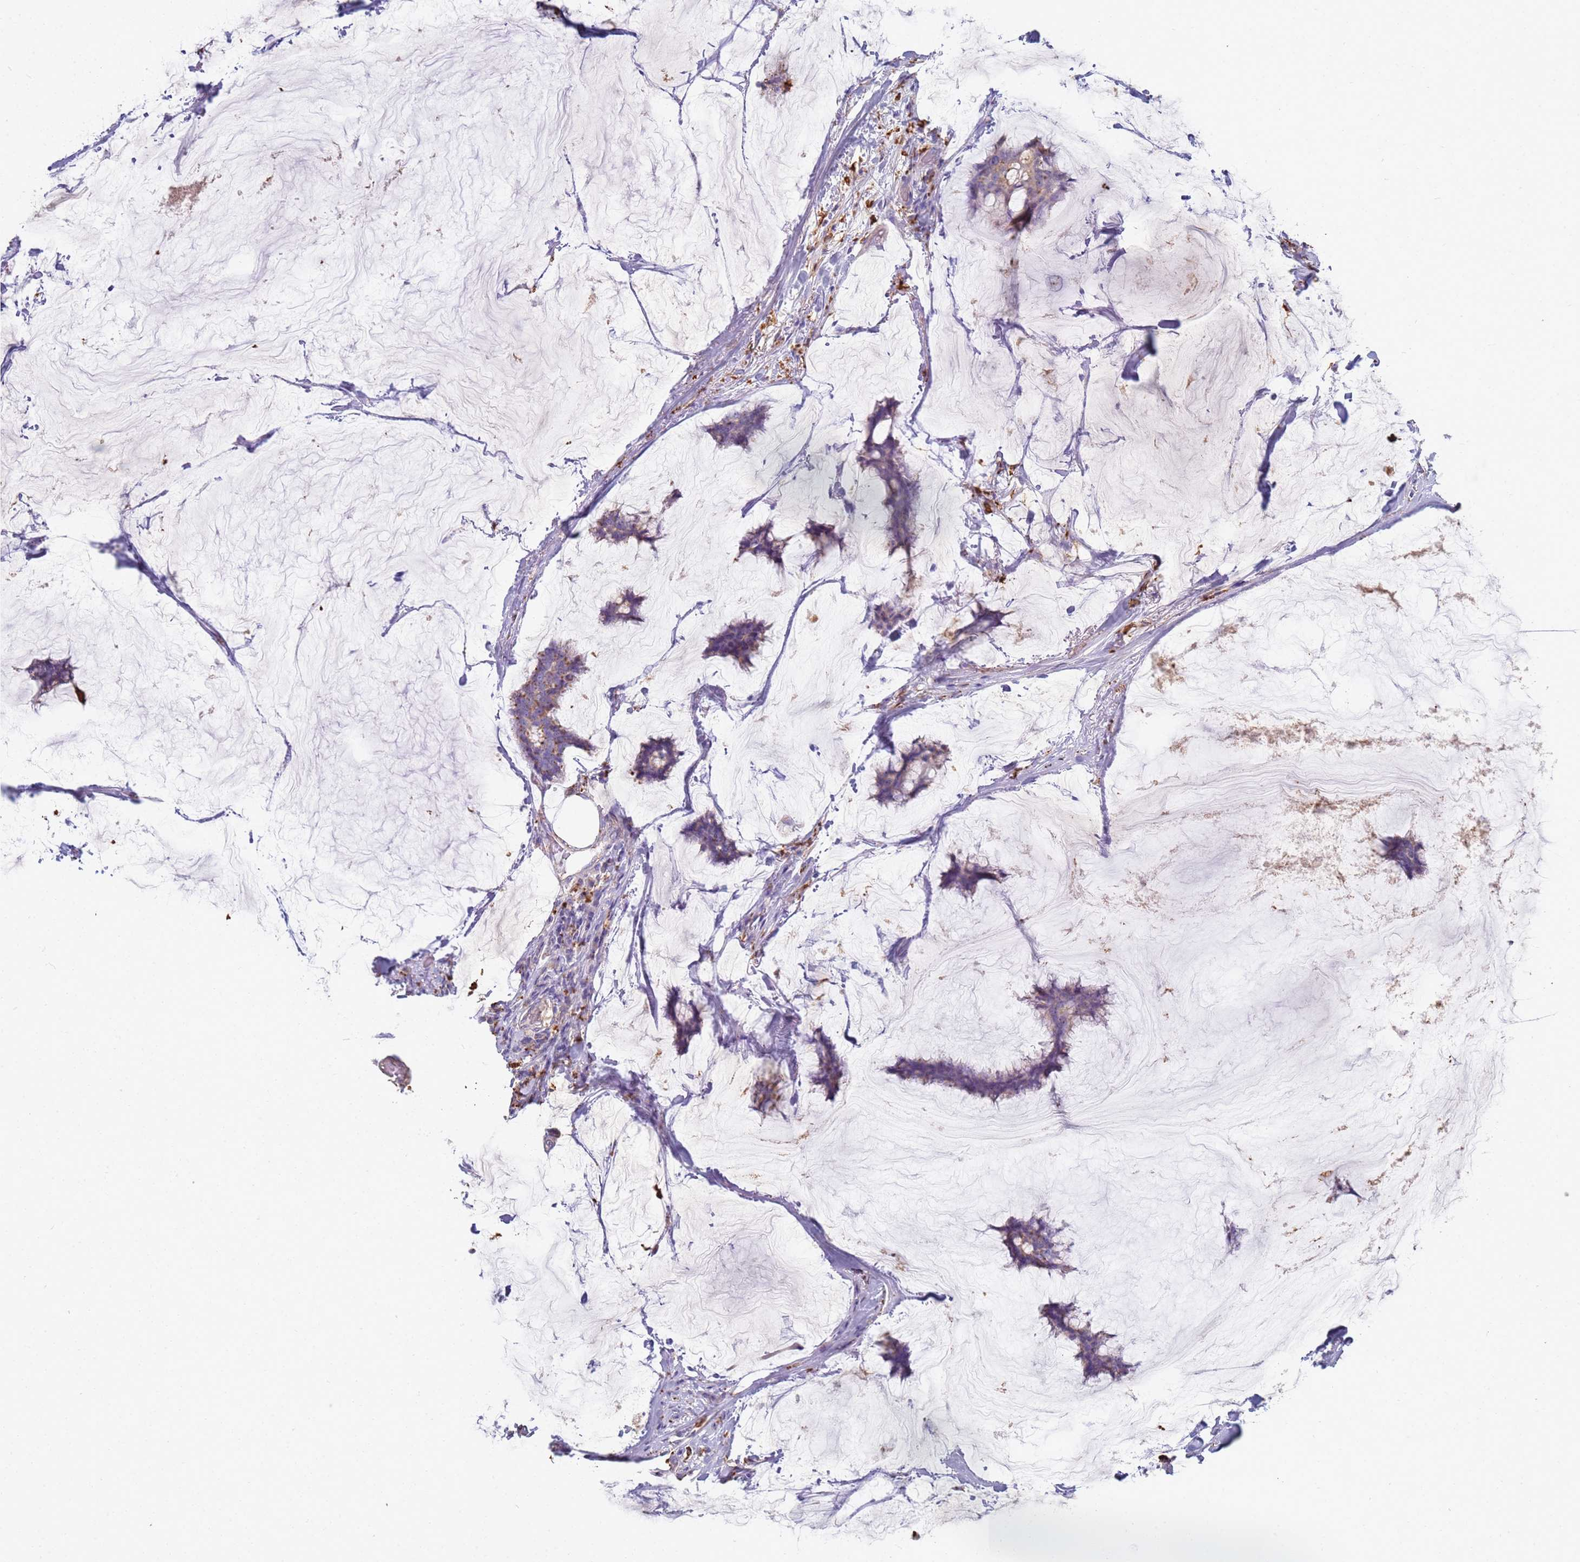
{"staining": {"intensity": "weak", "quantity": "25%-75%", "location": "cytoplasmic/membranous"}, "tissue": "breast cancer", "cell_type": "Tumor cells", "image_type": "cancer", "snomed": [{"axis": "morphology", "description": "Duct carcinoma"}, {"axis": "topography", "description": "Breast"}], "caption": "IHC histopathology image of human breast cancer stained for a protein (brown), which exhibits low levels of weak cytoplasmic/membranous expression in about 25%-75% of tumor cells.", "gene": "TMEM229B", "patient": {"sex": "female", "age": 93}}